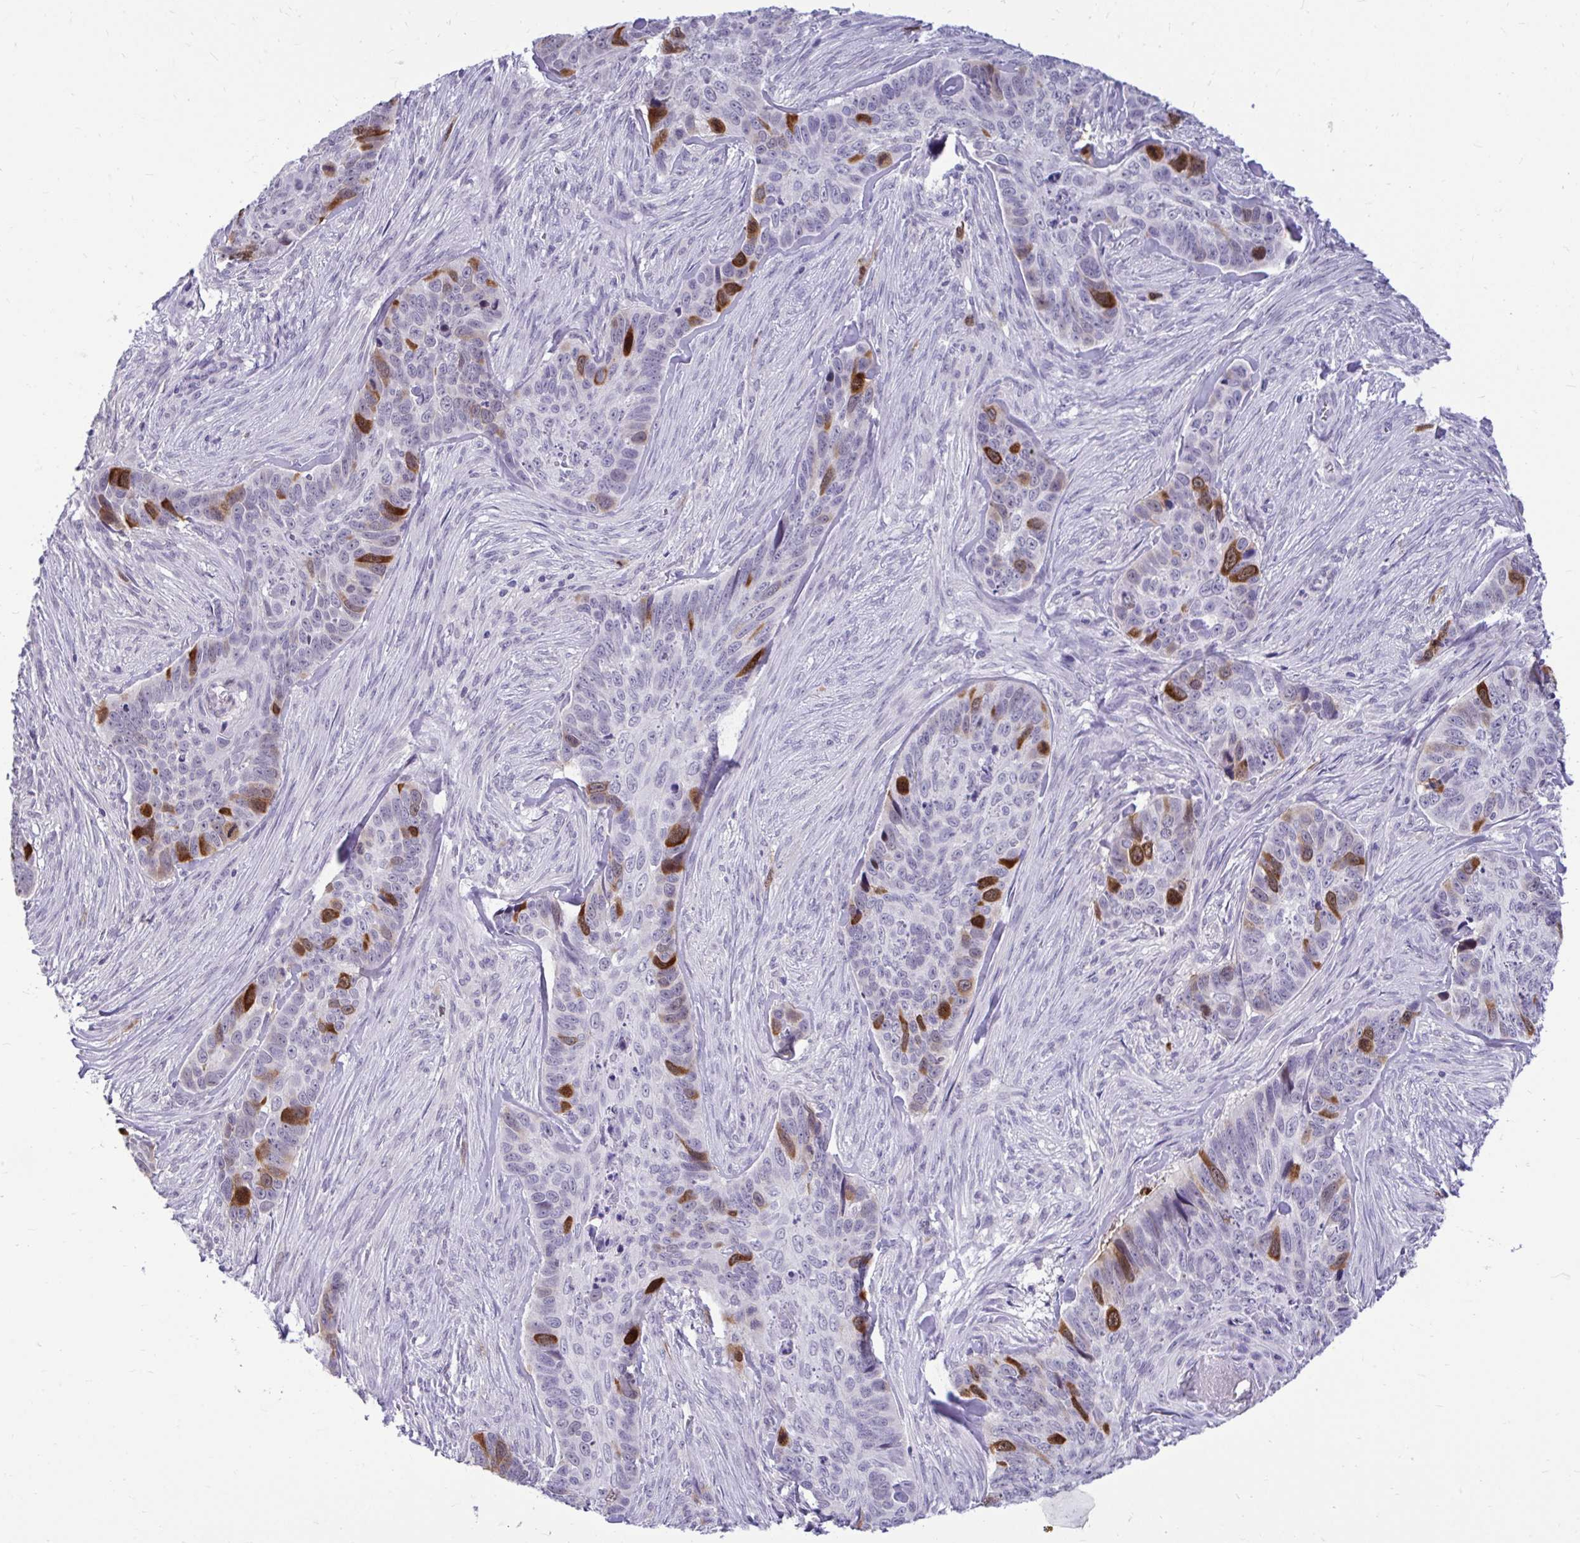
{"staining": {"intensity": "strong", "quantity": "<25%", "location": "cytoplasmic/membranous"}, "tissue": "skin cancer", "cell_type": "Tumor cells", "image_type": "cancer", "snomed": [{"axis": "morphology", "description": "Basal cell carcinoma"}, {"axis": "topography", "description": "Skin"}], "caption": "IHC (DAB) staining of human skin basal cell carcinoma reveals strong cytoplasmic/membranous protein staining in about <25% of tumor cells.", "gene": "CDC20", "patient": {"sex": "female", "age": 82}}